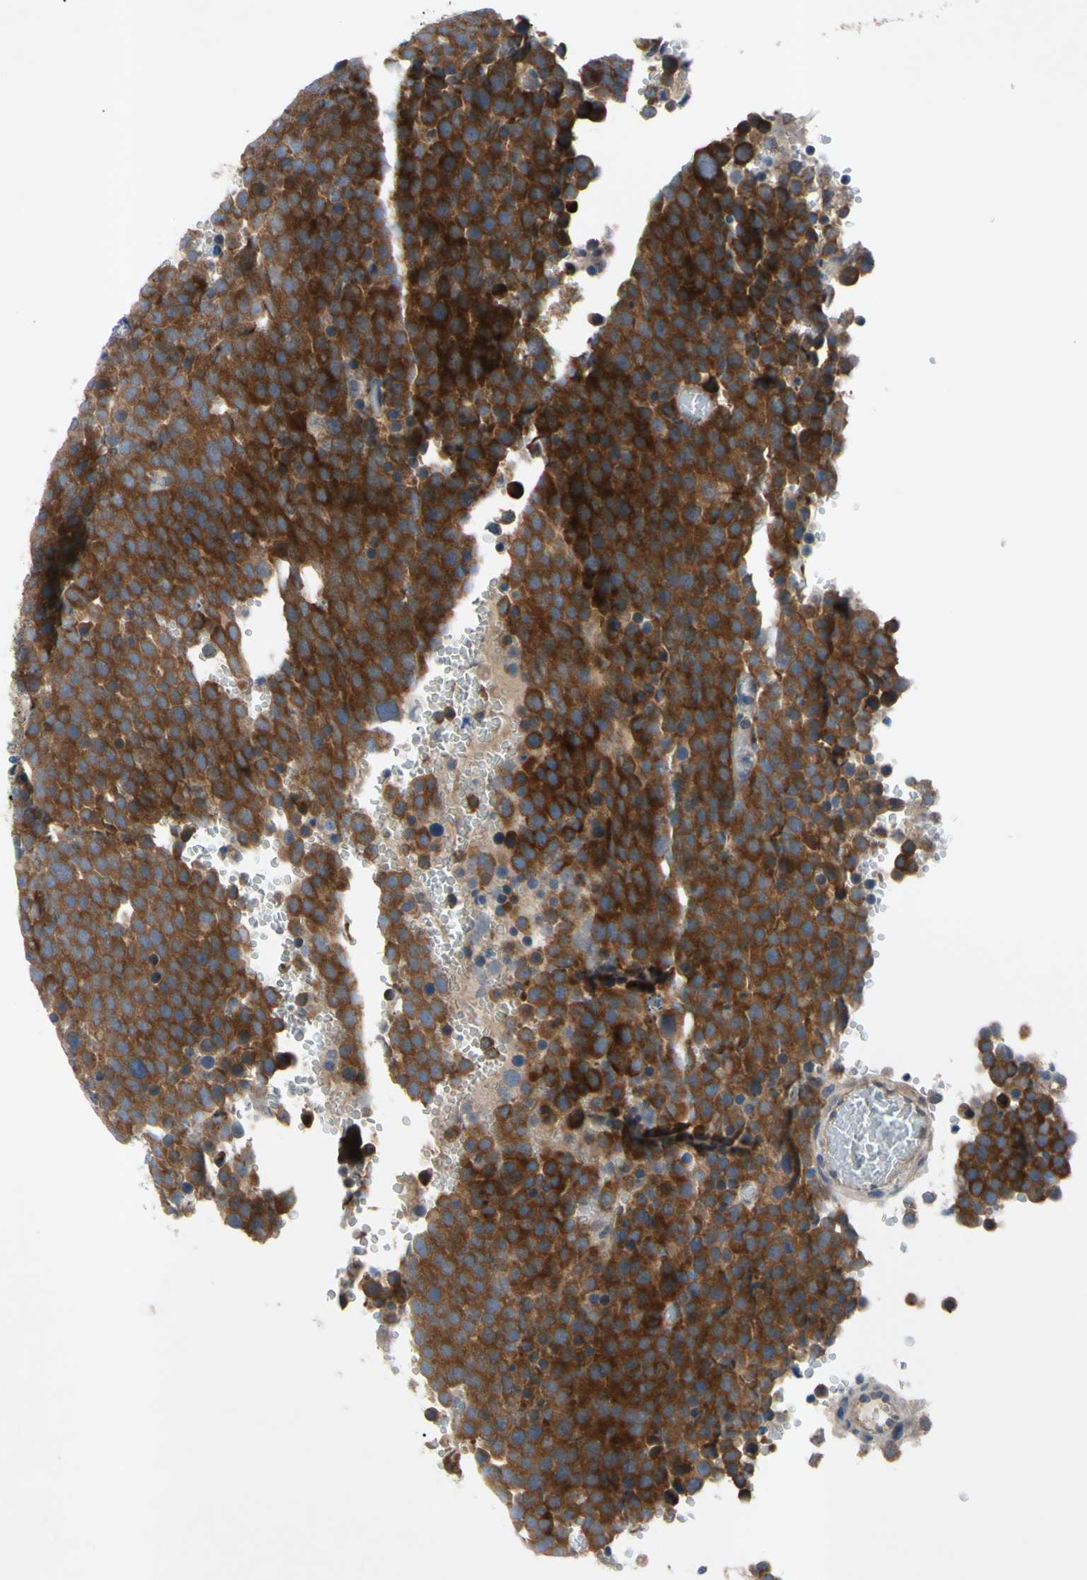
{"staining": {"intensity": "strong", "quantity": ">75%", "location": "cytoplasmic/membranous"}, "tissue": "testis cancer", "cell_type": "Tumor cells", "image_type": "cancer", "snomed": [{"axis": "morphology", "description": "Seminoma, NOS"}, {"axis": "topography", "description": "Testis"}], "caption": "Immunohistochemical staining of human seminoma (testis) reveals strong cytoplasmic/membranous protein expression in approximately >75% of tumor cells.", "gene": "HILPDA", "patient": {"sex": "male", "age": 71}}